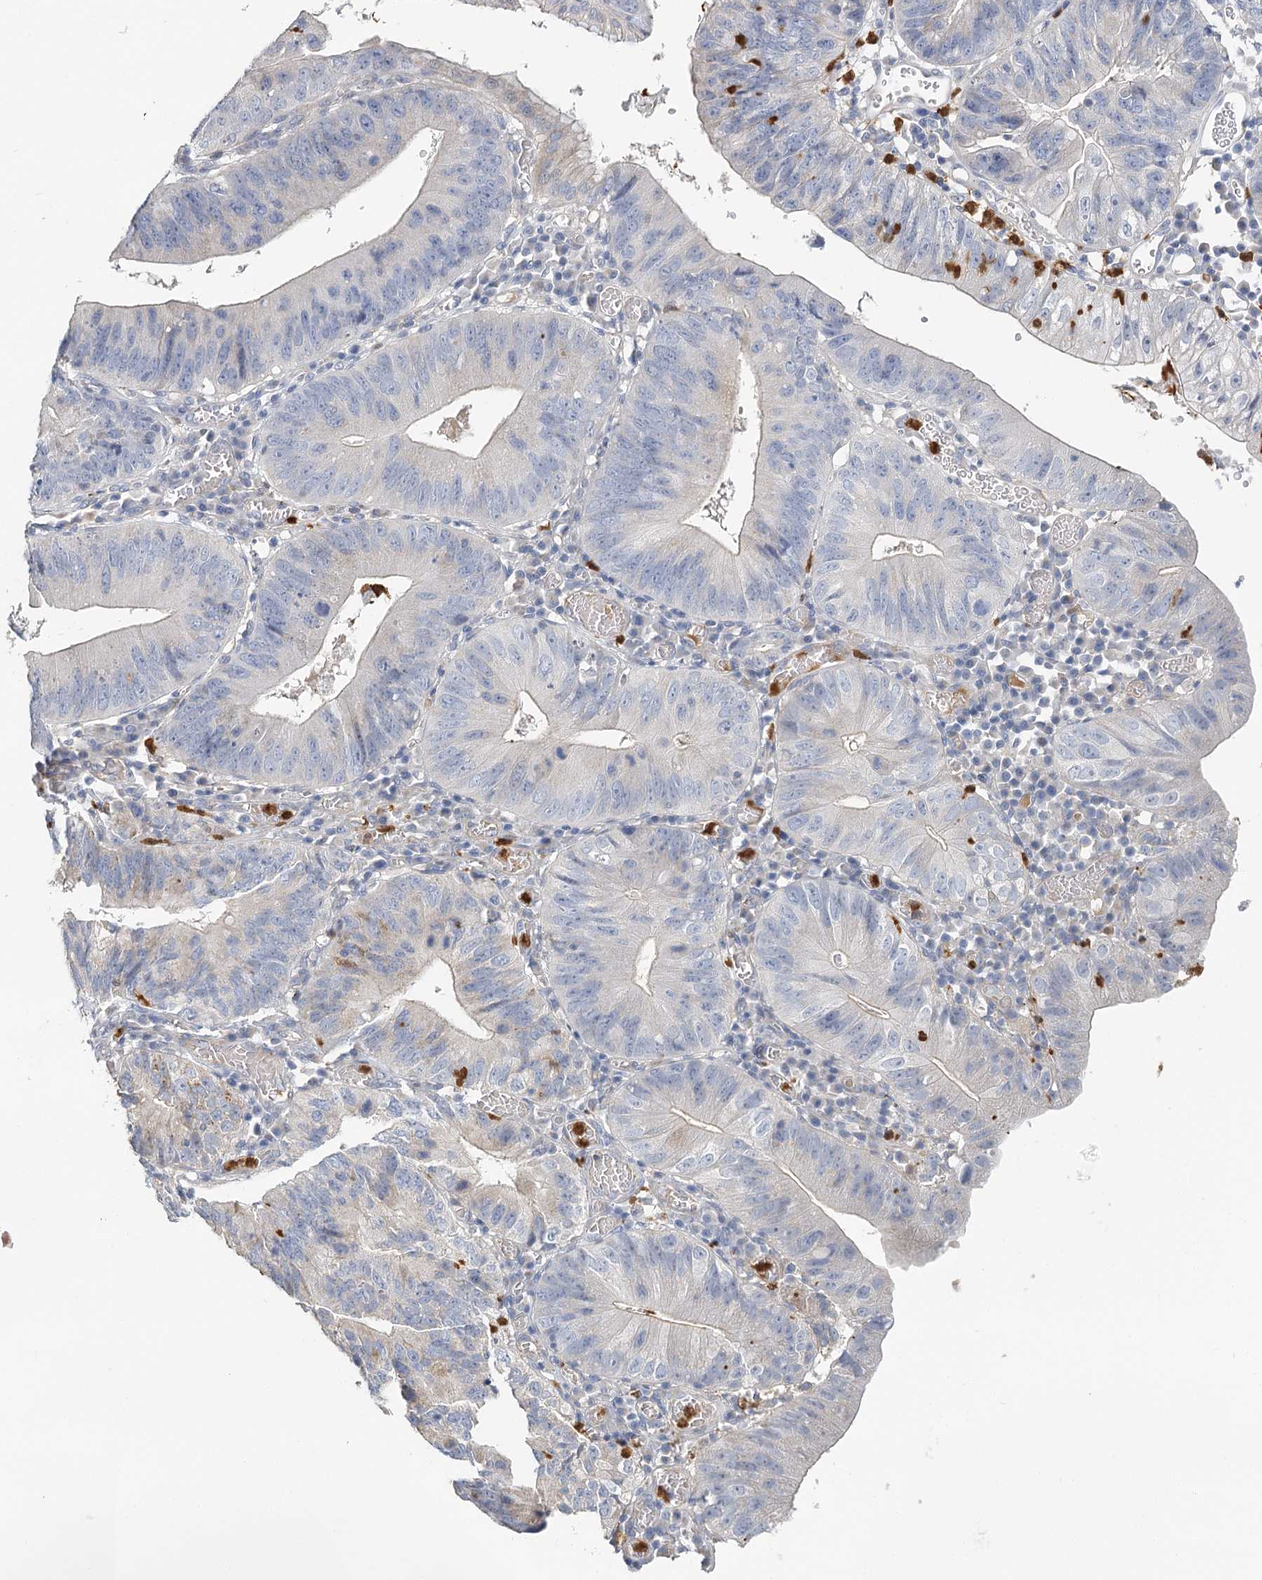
{"staining": {"intensity": "moderate", "quantity": "<25%", "location": "cytoplasmic/membranous"}, "tissue": "stomach cancer", "cell_type": "Tumor cells", "image_type": "cancer", "snomed": [{"axis": "morphology", "description": "Adenocarcinoma, NOS"}, {"axis": "topography", "description": "Stomach"}], "caption": "Human stomach cancer (adenocarcinoma) stained with a brown dye reveals moderate cytoplasmic/membranous positive expression in approximately <25% of tumor cells.", "gene": "EPB41L5", "patient": {"sex": "male", "age": 59}}